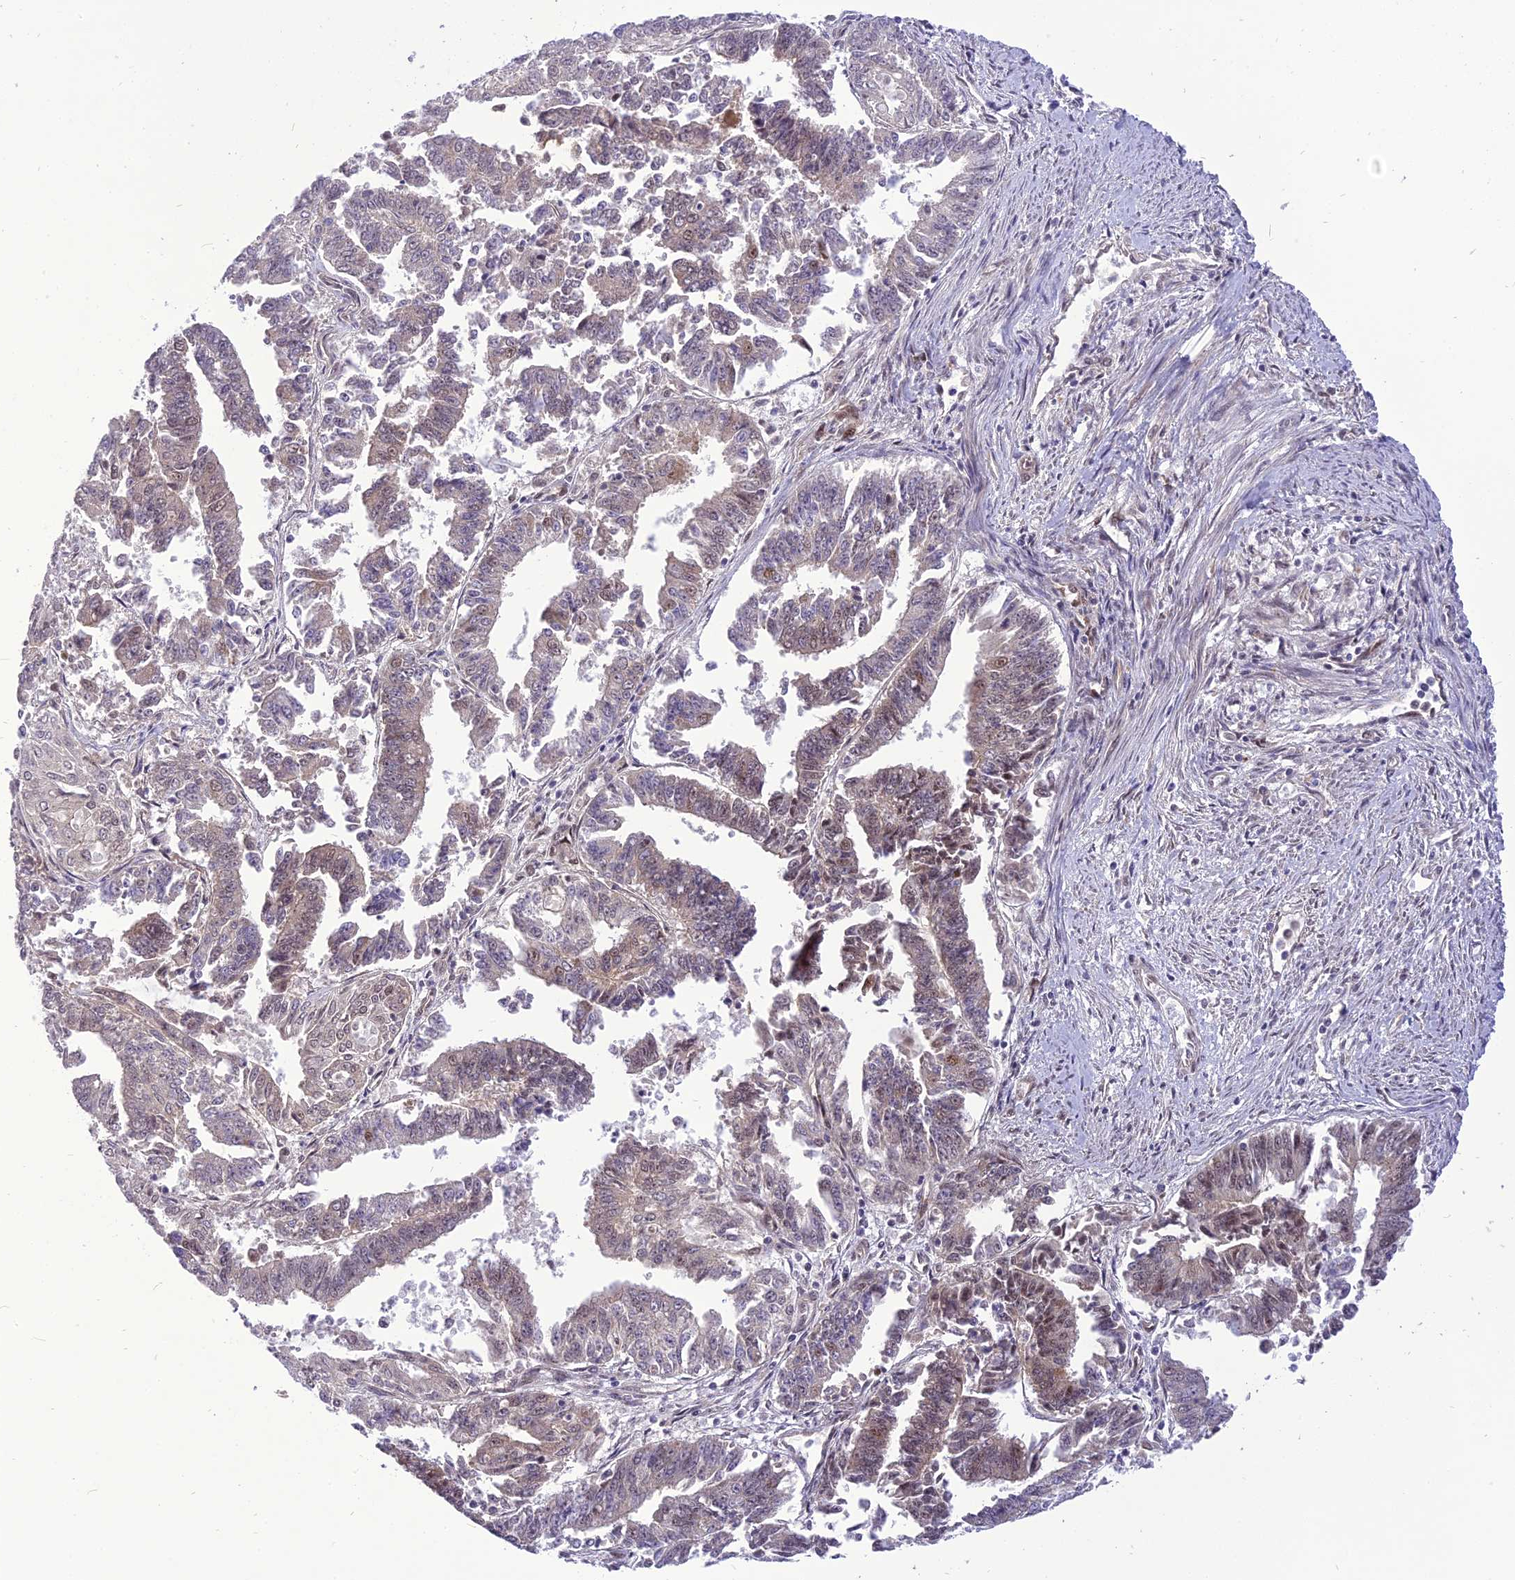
{"staining": {"intensity": "moderate", "quantity": "25%-75%", "location": "cytoplasmic/membranous,nuclear"}, "tissue": "endometrial cancer", "cell_type": "Tumor cells", "image_type": "cancer", "snomed": [{"axis": "morphology", "description": "Adenocarcinoma, NOS"}, {"axis": "topography", "description": "Endometrium"}], "caption": "This histopathology image displays immunohistochemistry staining of adenocarcinoma (endometrial), with medium moderate cytoplasmic/membranous and nuclear expression in about 25%-75% of tumor cells.", "gene": "CMC1", "patient": {"sex": "female", "age": 73}}